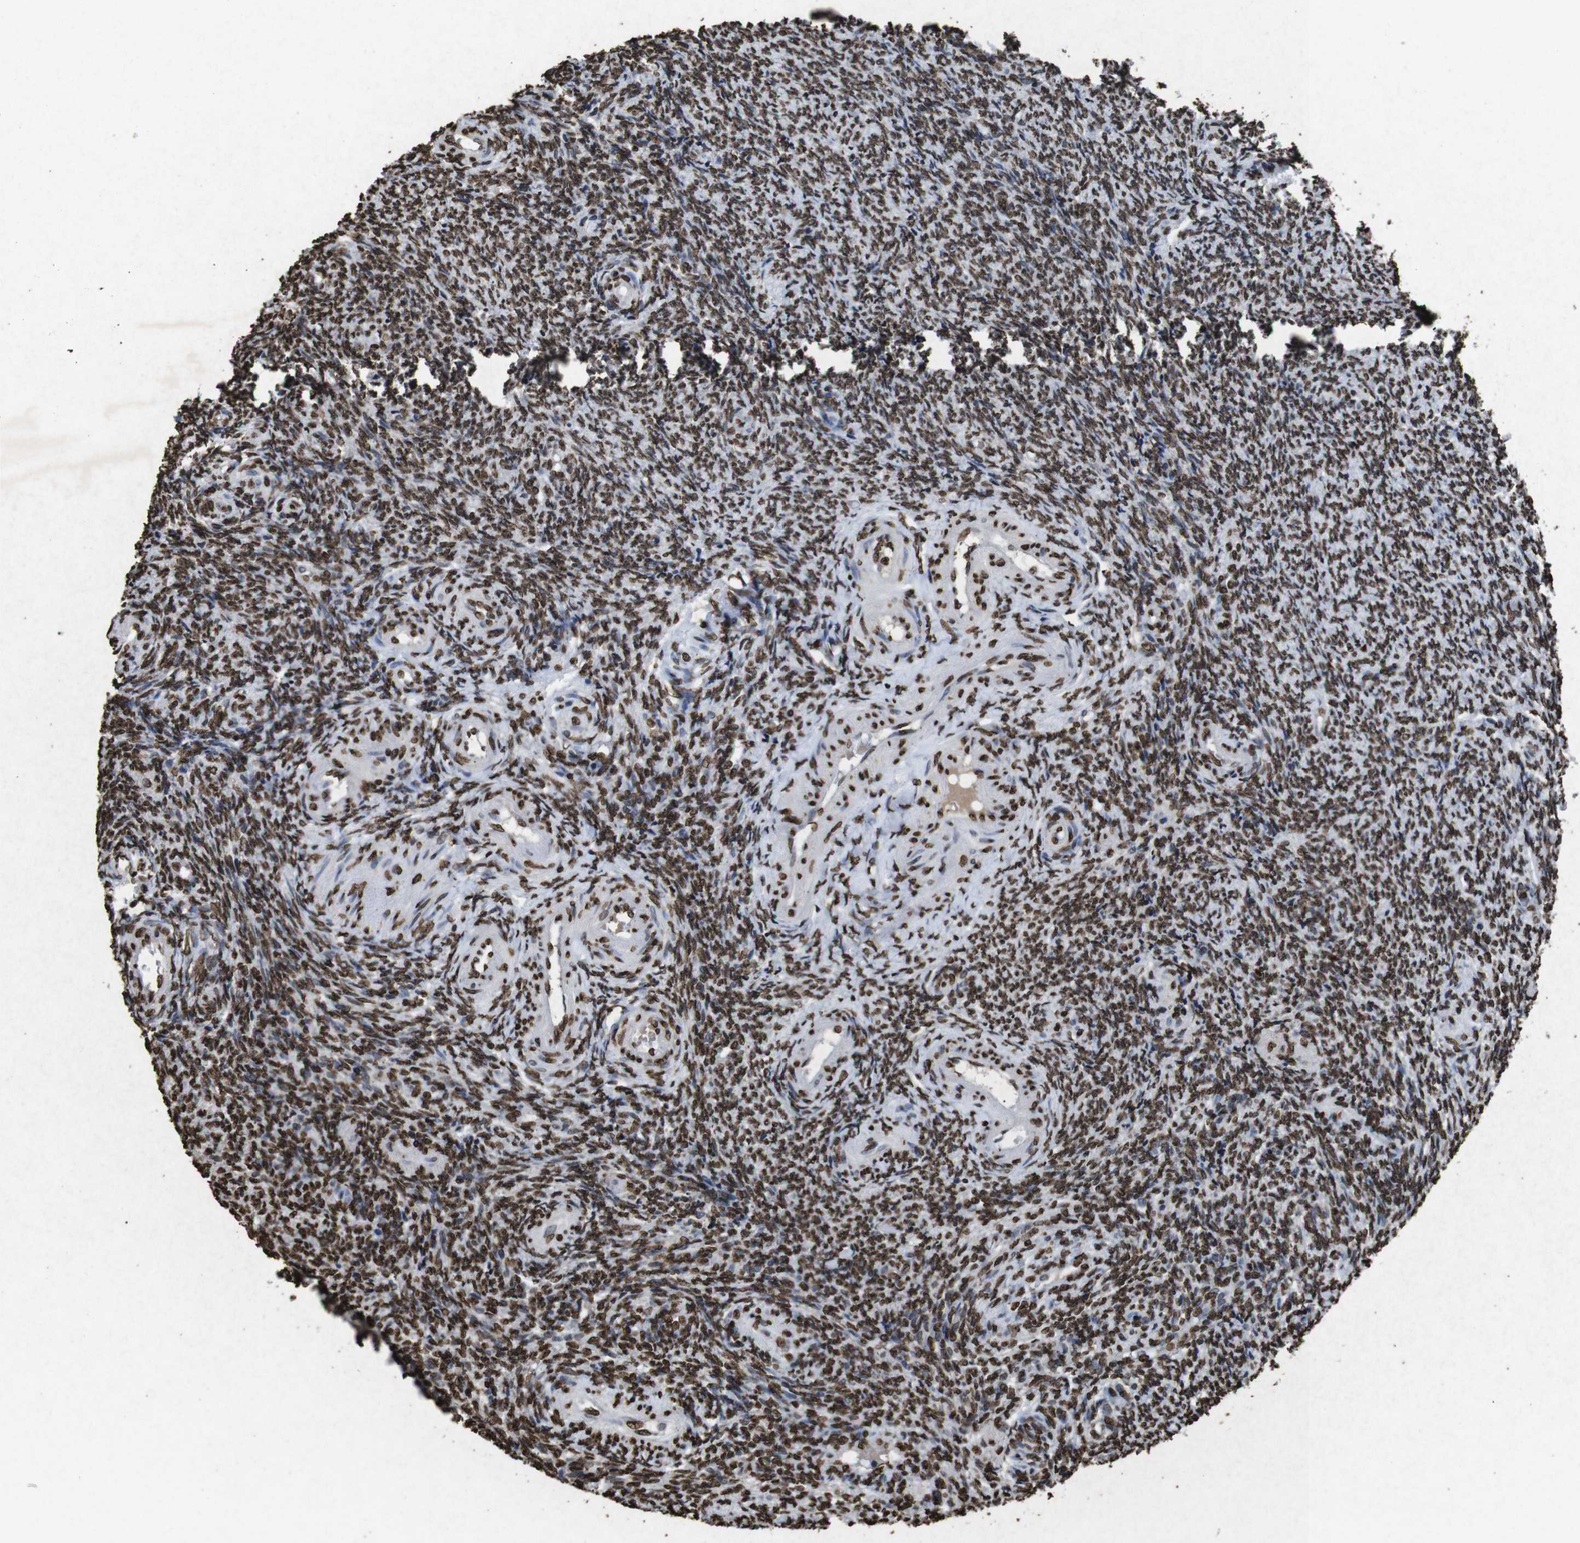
{"staining": {"intensity": "strong", "quantity": ">75%", "location": "nuclear"}, "tissue": "ovary", "cell_type": "Ovarian stroma cells", "image_type": "normal", "snomed": [{"axis": "morphology", "description": "Normal tissue, NOS"}, {"axis": "topography", "description": "Ovary"}], "caption": "Immunohistochemistry (IHC) of benign human ovary exhibits high levels of strong nuclear staining in about >75% of ovarian stroma cells.", "gene": "MDM2", "patient": {"sex": "female", "age": 41}}